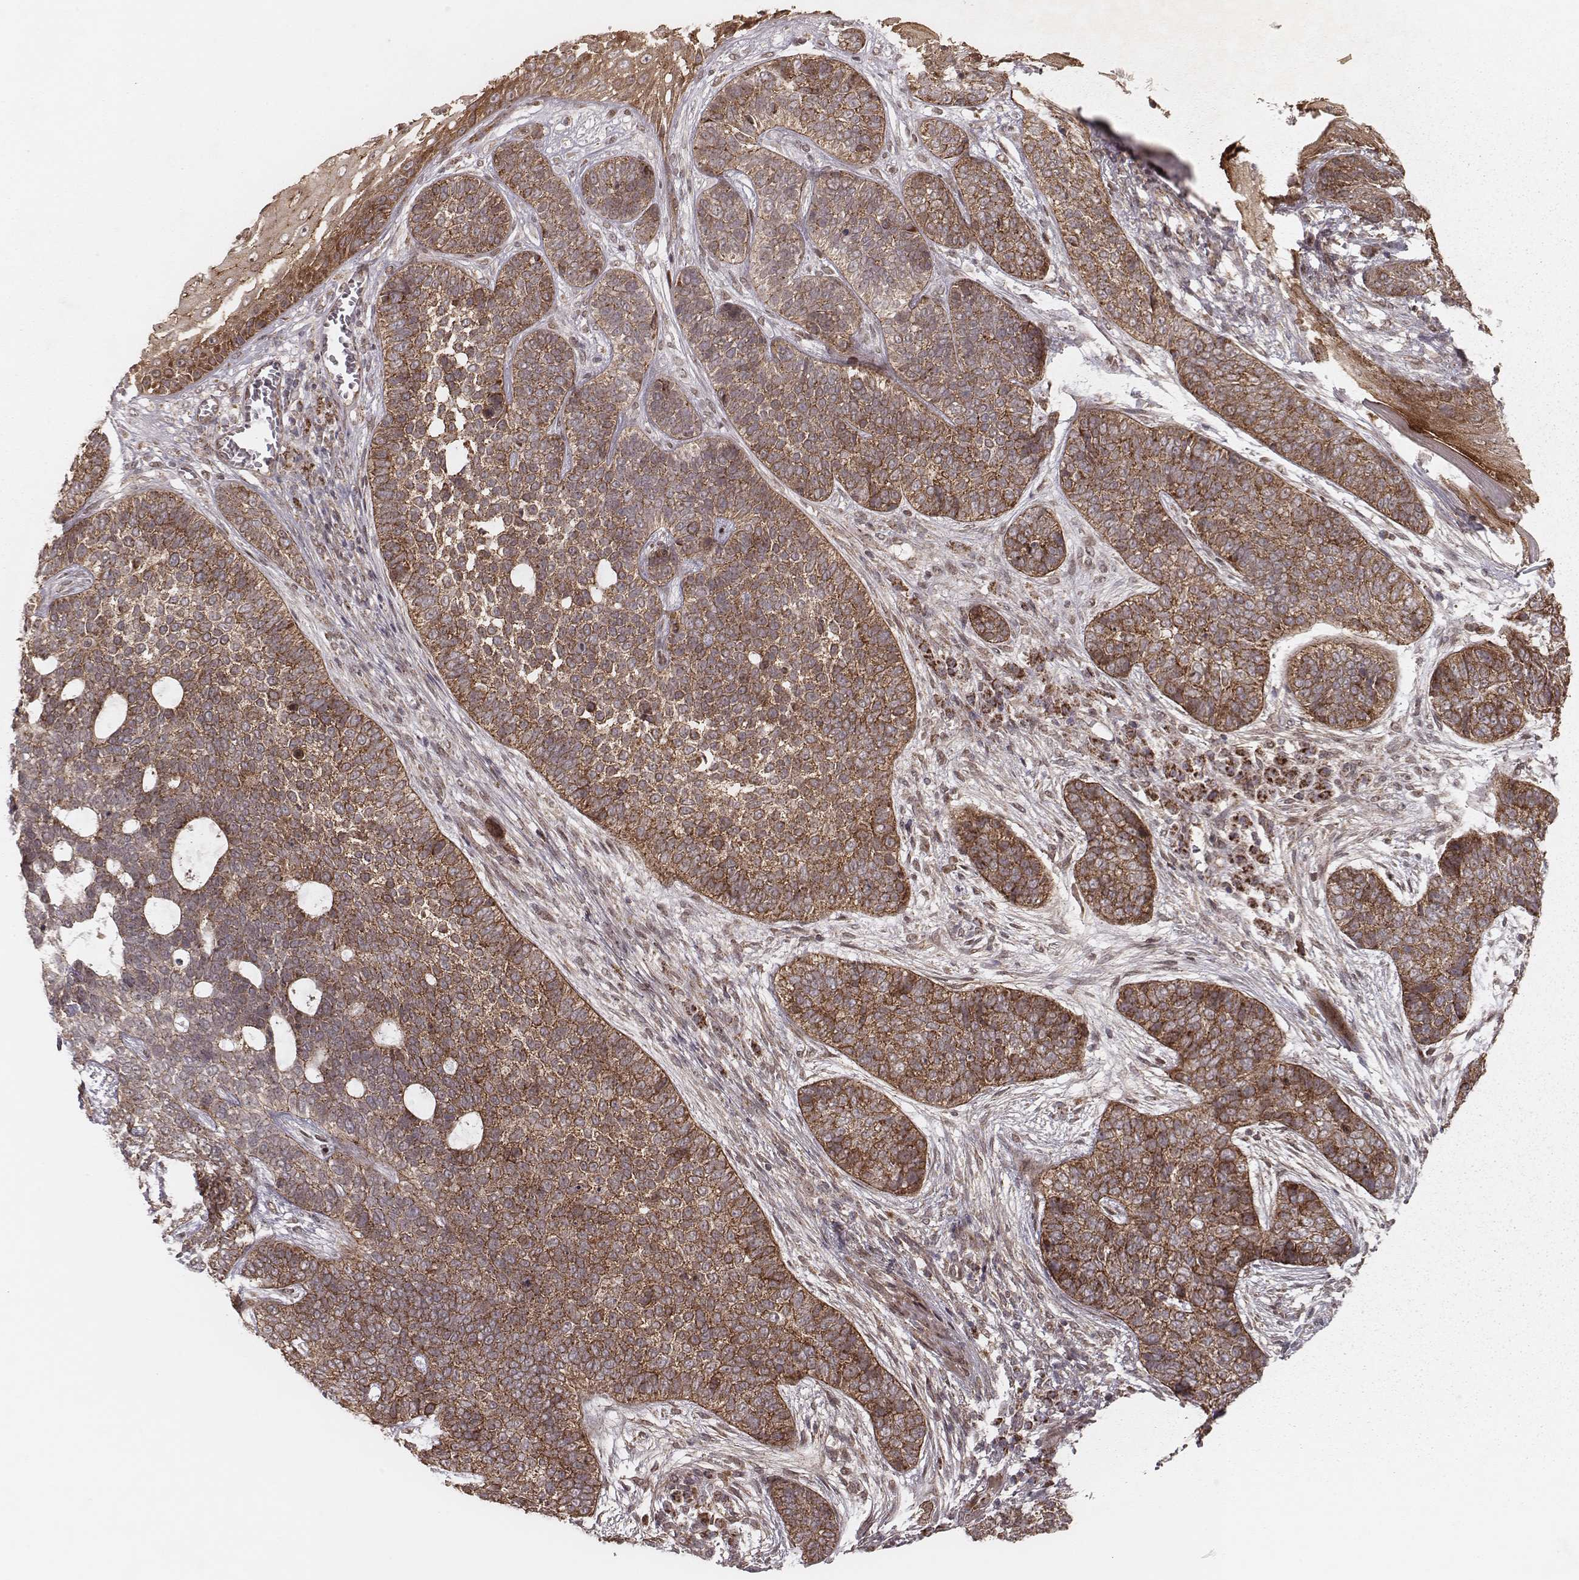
{"staining": {"intensity": "moderate", "quantity": ">75%", "location": "cytoplasmic/membranous"}, "tissue": "skin cancer", "cell_type": "Tumor cells", "image_type": "cancer", "snomed": [{"axis": "morphology", "description": "Basal cell carcinoma"}, {"axis": "topography", "description": "Skin"}], "caption": "This is a photomicrograph of IHC staining of skin basal cell carcinoma, which shows moderate positivity in the cytoplasmic/membranous of tumor cells.", "gene": "NDUFA7", "patient": {"sex": "female", "age": 69}}